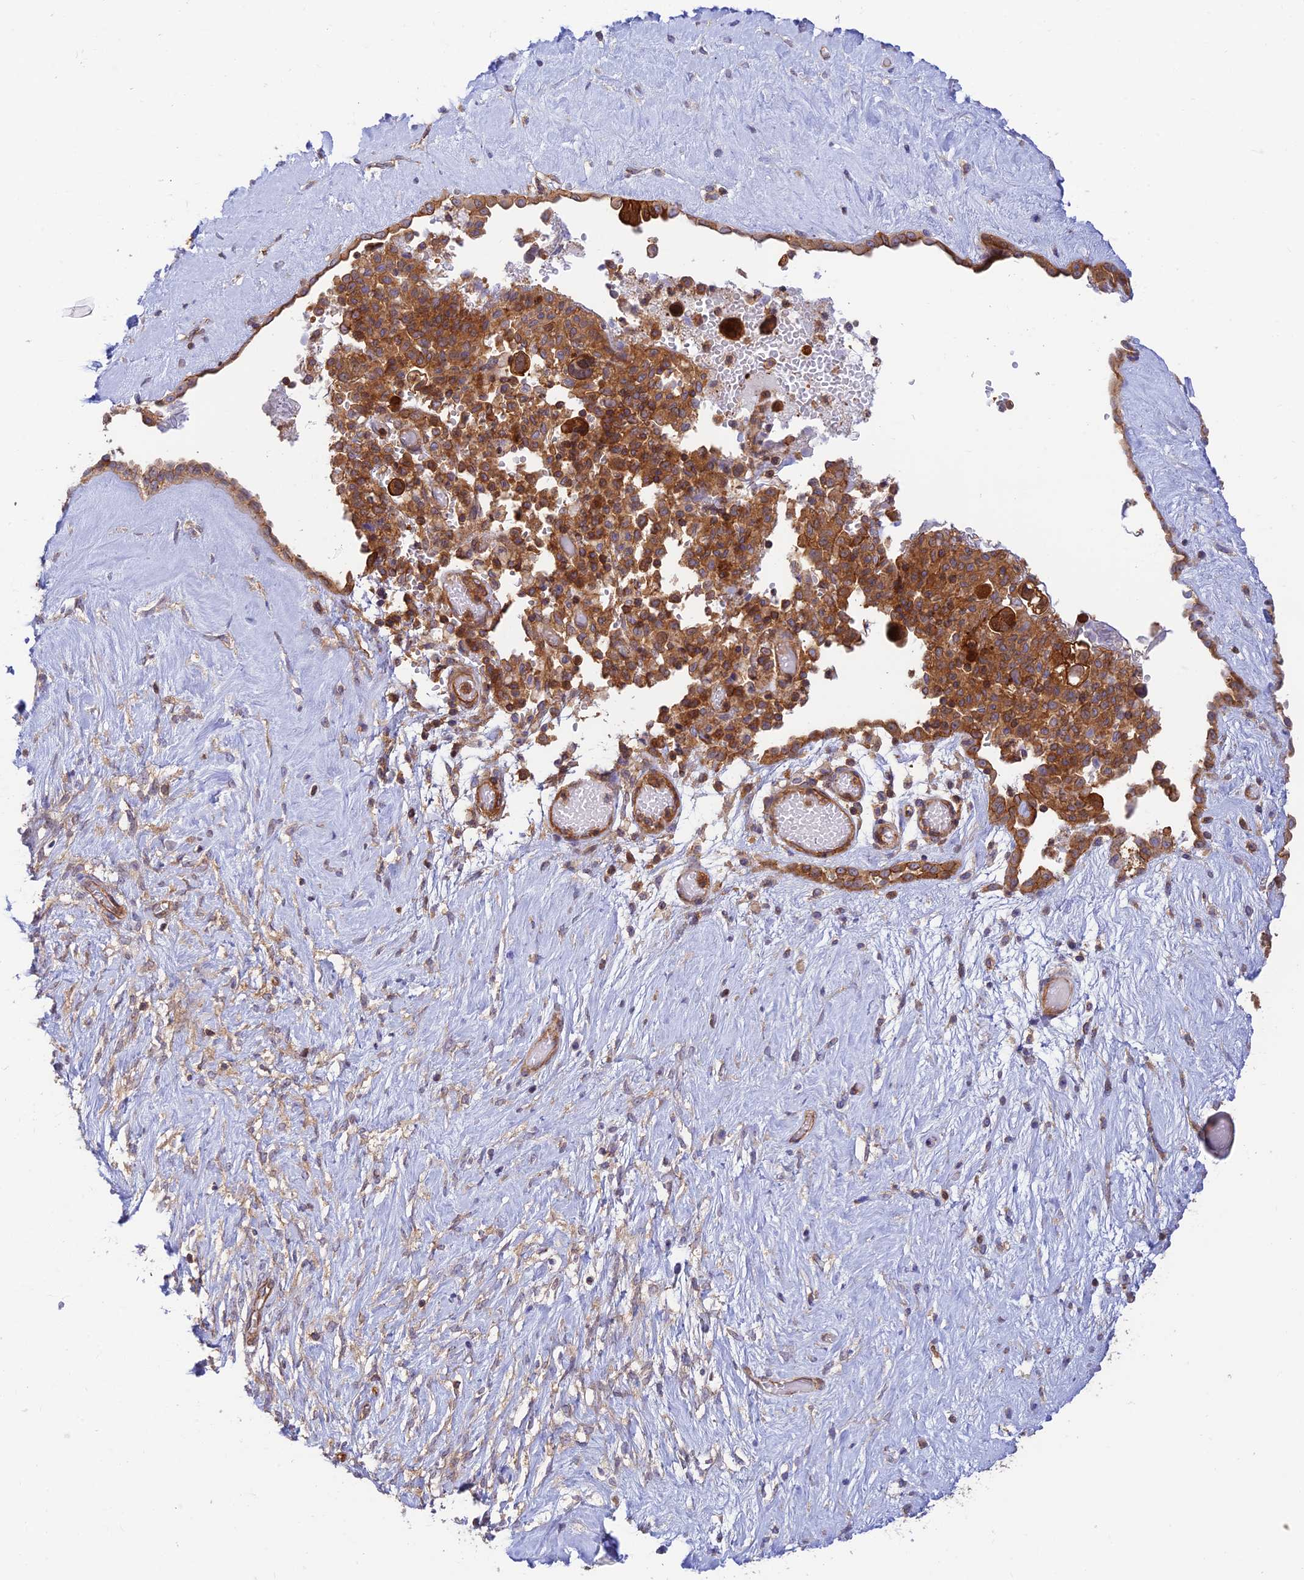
{"staining": {"intensity": "strong", "quantity": ">75%", "location": "cytoplasmic/membranous"}, "tissue": "ovarian cancer", "cell_type": "Tumor cells", "image_type": "cancer", "snomed": [{"axis": "morphology", "description": "Cystadenocarcinoma, serous, NOS"}, {"axis": "topography", "description": "Ovary"}], "caption": "Human ovarian cancer stained for a protein (brown) reveals strong cytoplasmic/membranous positive expression in about >75% of tumor cells.", "gene": "PPP1R12C", "patient": {"sex": "female", "age": 56}}